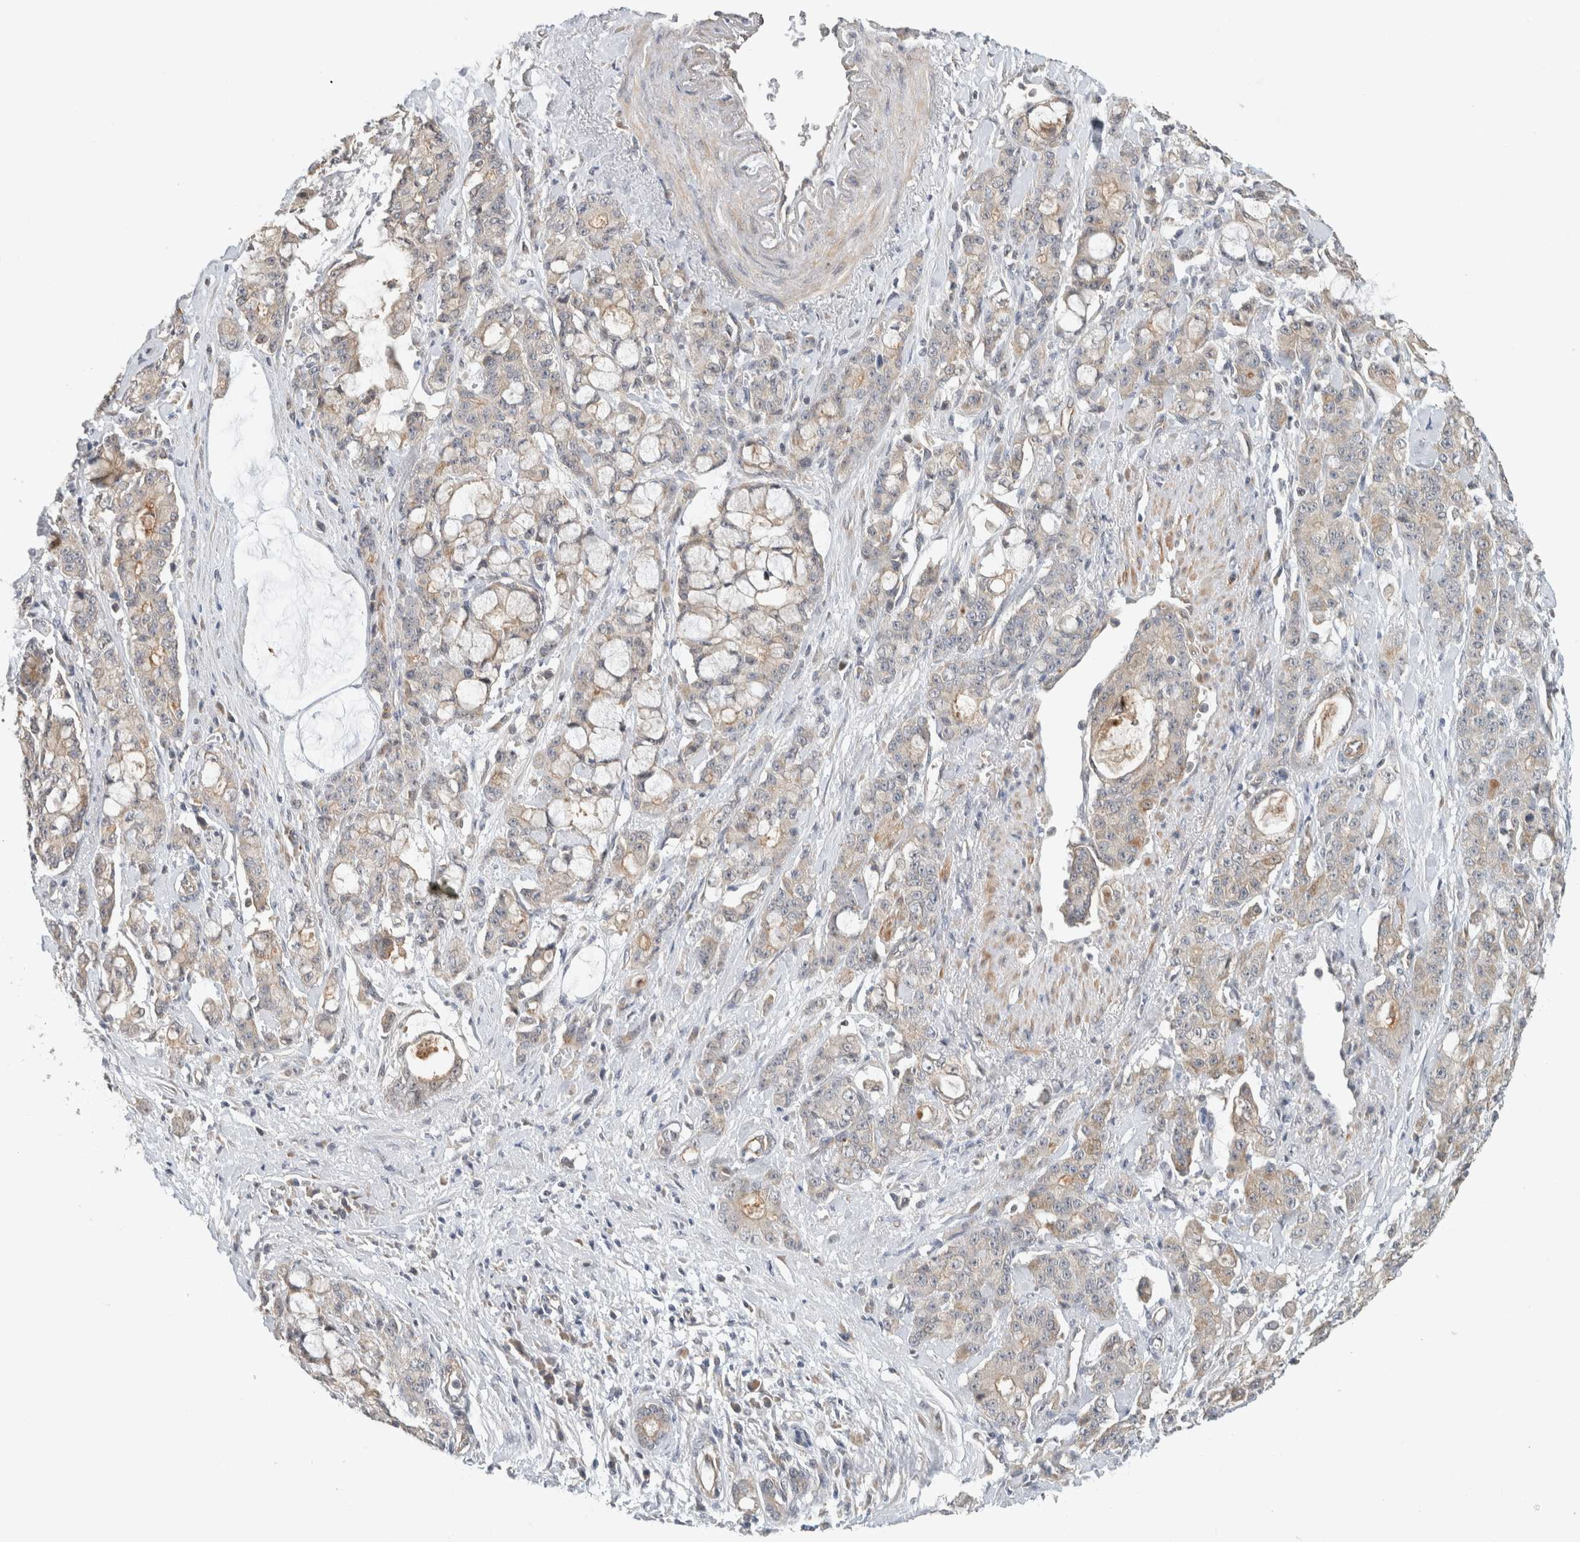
{"staining": {"intensity": "weak", "quantity": "<25%", "location": "cytoplasmic/membranous"}, "tissue": "pancreatic cancer", "cell_type": "Tumor cells", "image_type": "cancer", "snomed": [{"axis": "morphology", "description": "Adenocarcinoma, NOS"}, {"axis": "topography", "description": "Pancreas"}], "caption": "This is a micrograph of immunohistochemistry staining of pancreatic cancer, which shows no positivity in tumor cells.", "gene": "ERCC6L2", "patient": {"sex": "female", "age": 73}}